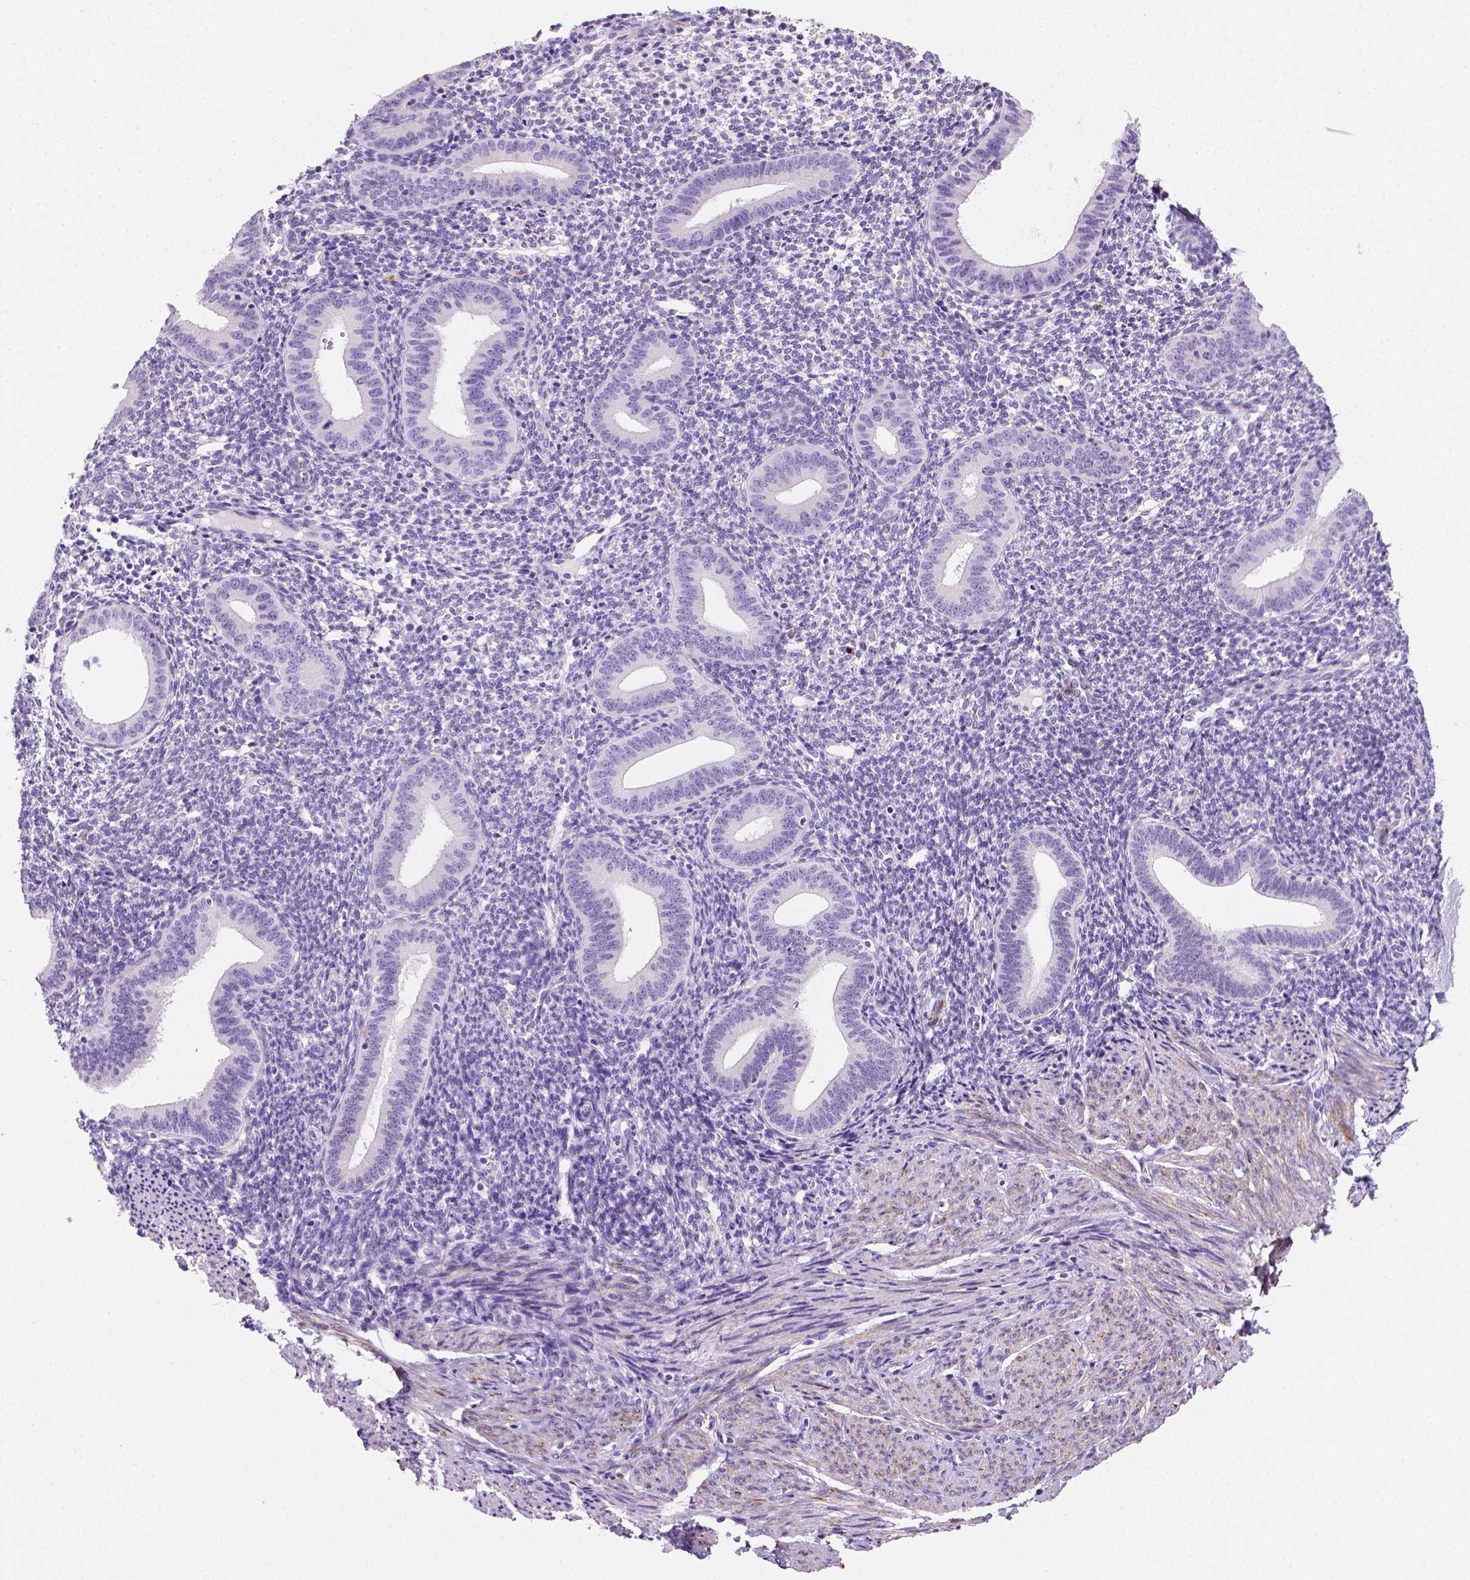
{"staining": {"intensity": "negative", "quantity": "none", "location": "none"}, "tissue": "endometrium", "cell_type": "Cells in endometrial stroma", "image_type": "normal", "snomed": [{"axis": "morphology", "description": "Normal tissue, NOS"}, {"axis": "topography", "description": "Endometrium"}], "caption": "High magnification brightfield microscopy of benign endometrium stained with DAB (3,3'-diaminobenzidine) (brown) and counterstained with hematoxylin (blue): cells in endometrial stroma show no significant staining.", "gene": "ARHGEF33", "patient": {"sex": "female", "age": 40}}